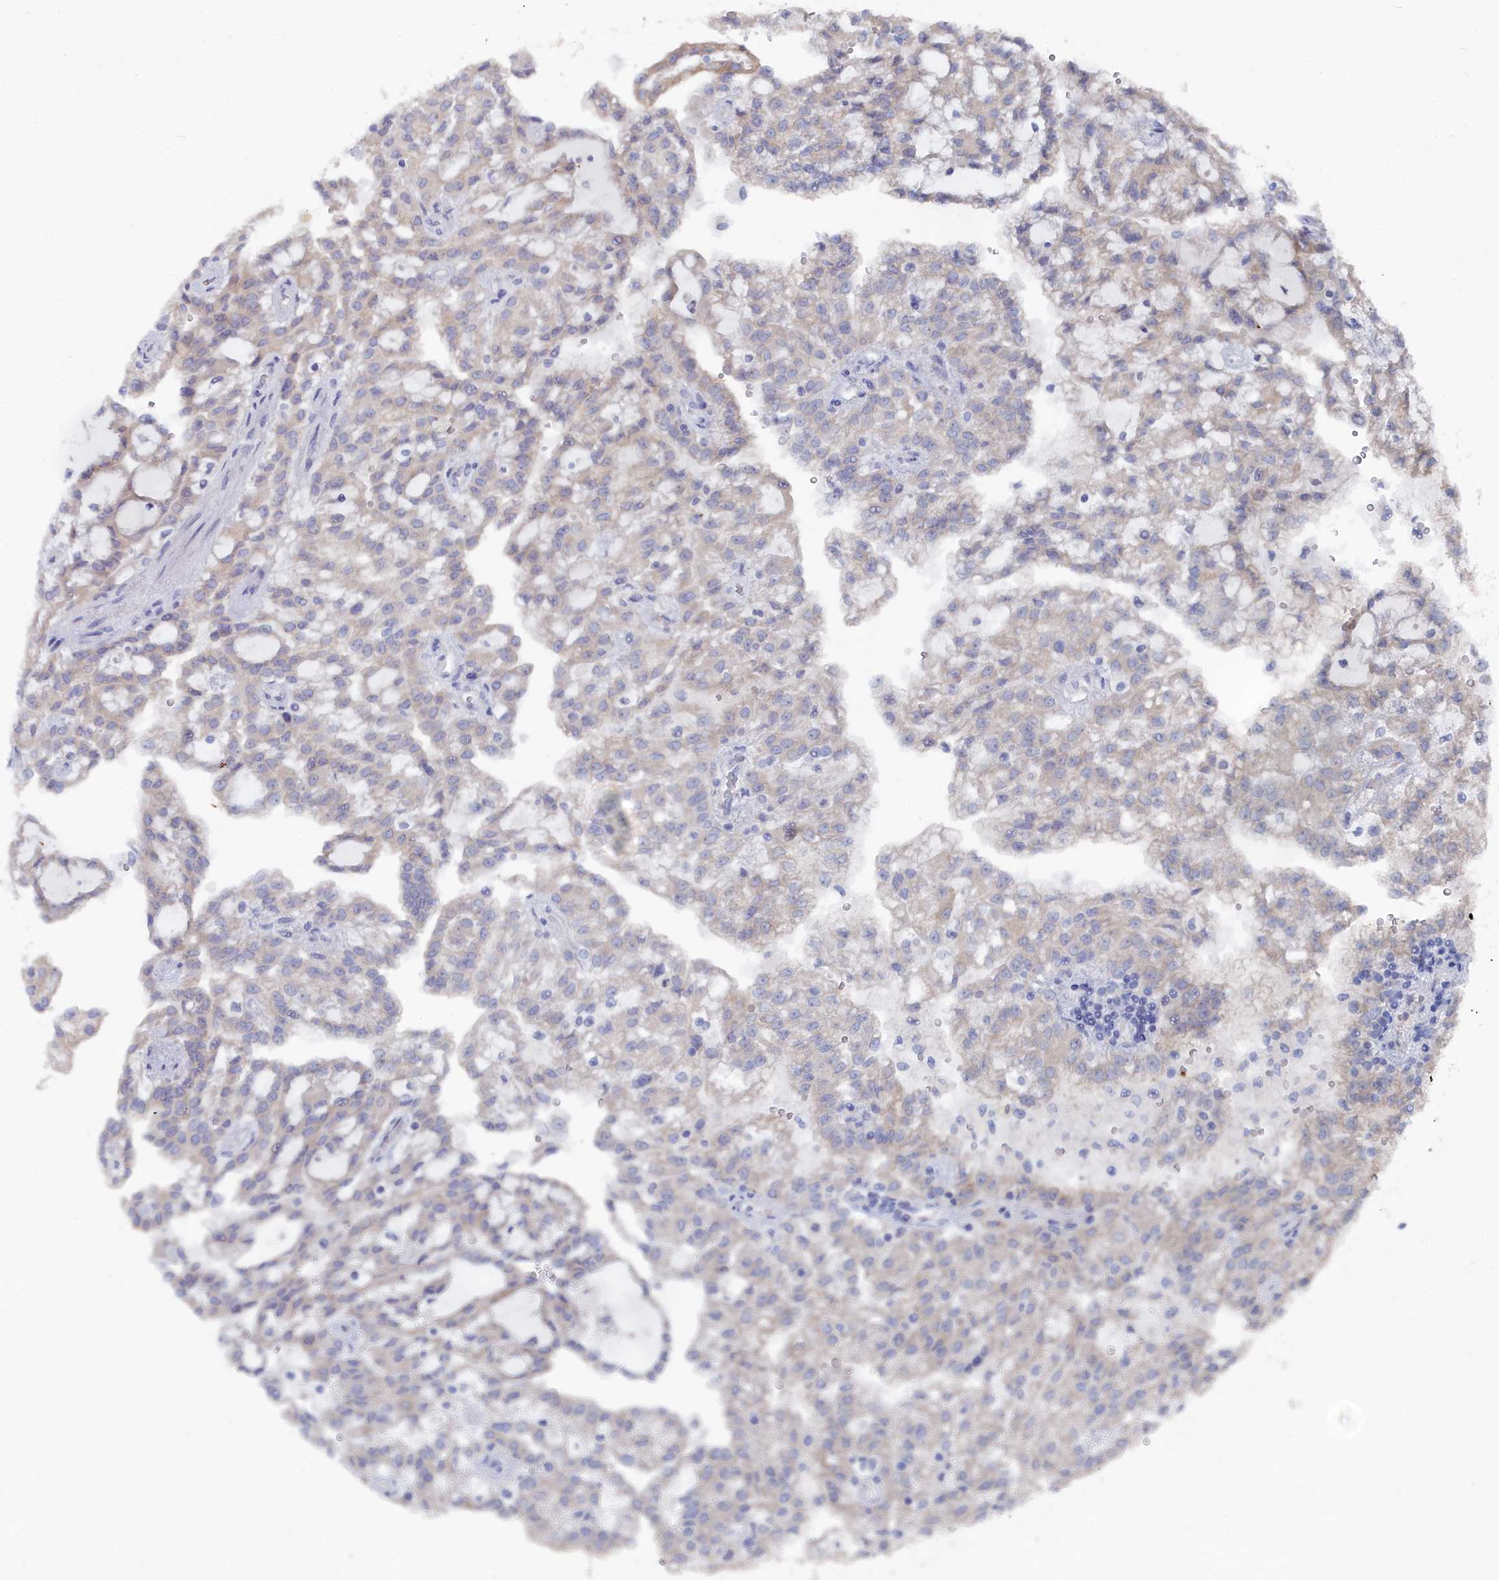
{"staining": {"intensity": "weak", "quantity": "<25%", "location": "cytoplasmic/membranous"}, "tissue": "renal cancer", "cell_type": "Tumor cells", "image_type": "cancer", "snomed": [{"axis": "morphology", "description": "Adenocarcinoma, NOS"}, {"axis": "topography", "description": "Kidney"}], "caption": "IHC image of renal cancer stained for a protein (brown), which displays no staining in tumor cells.", "gene": "CCDC149", "patient": {"sex": "male", "age": 63}}